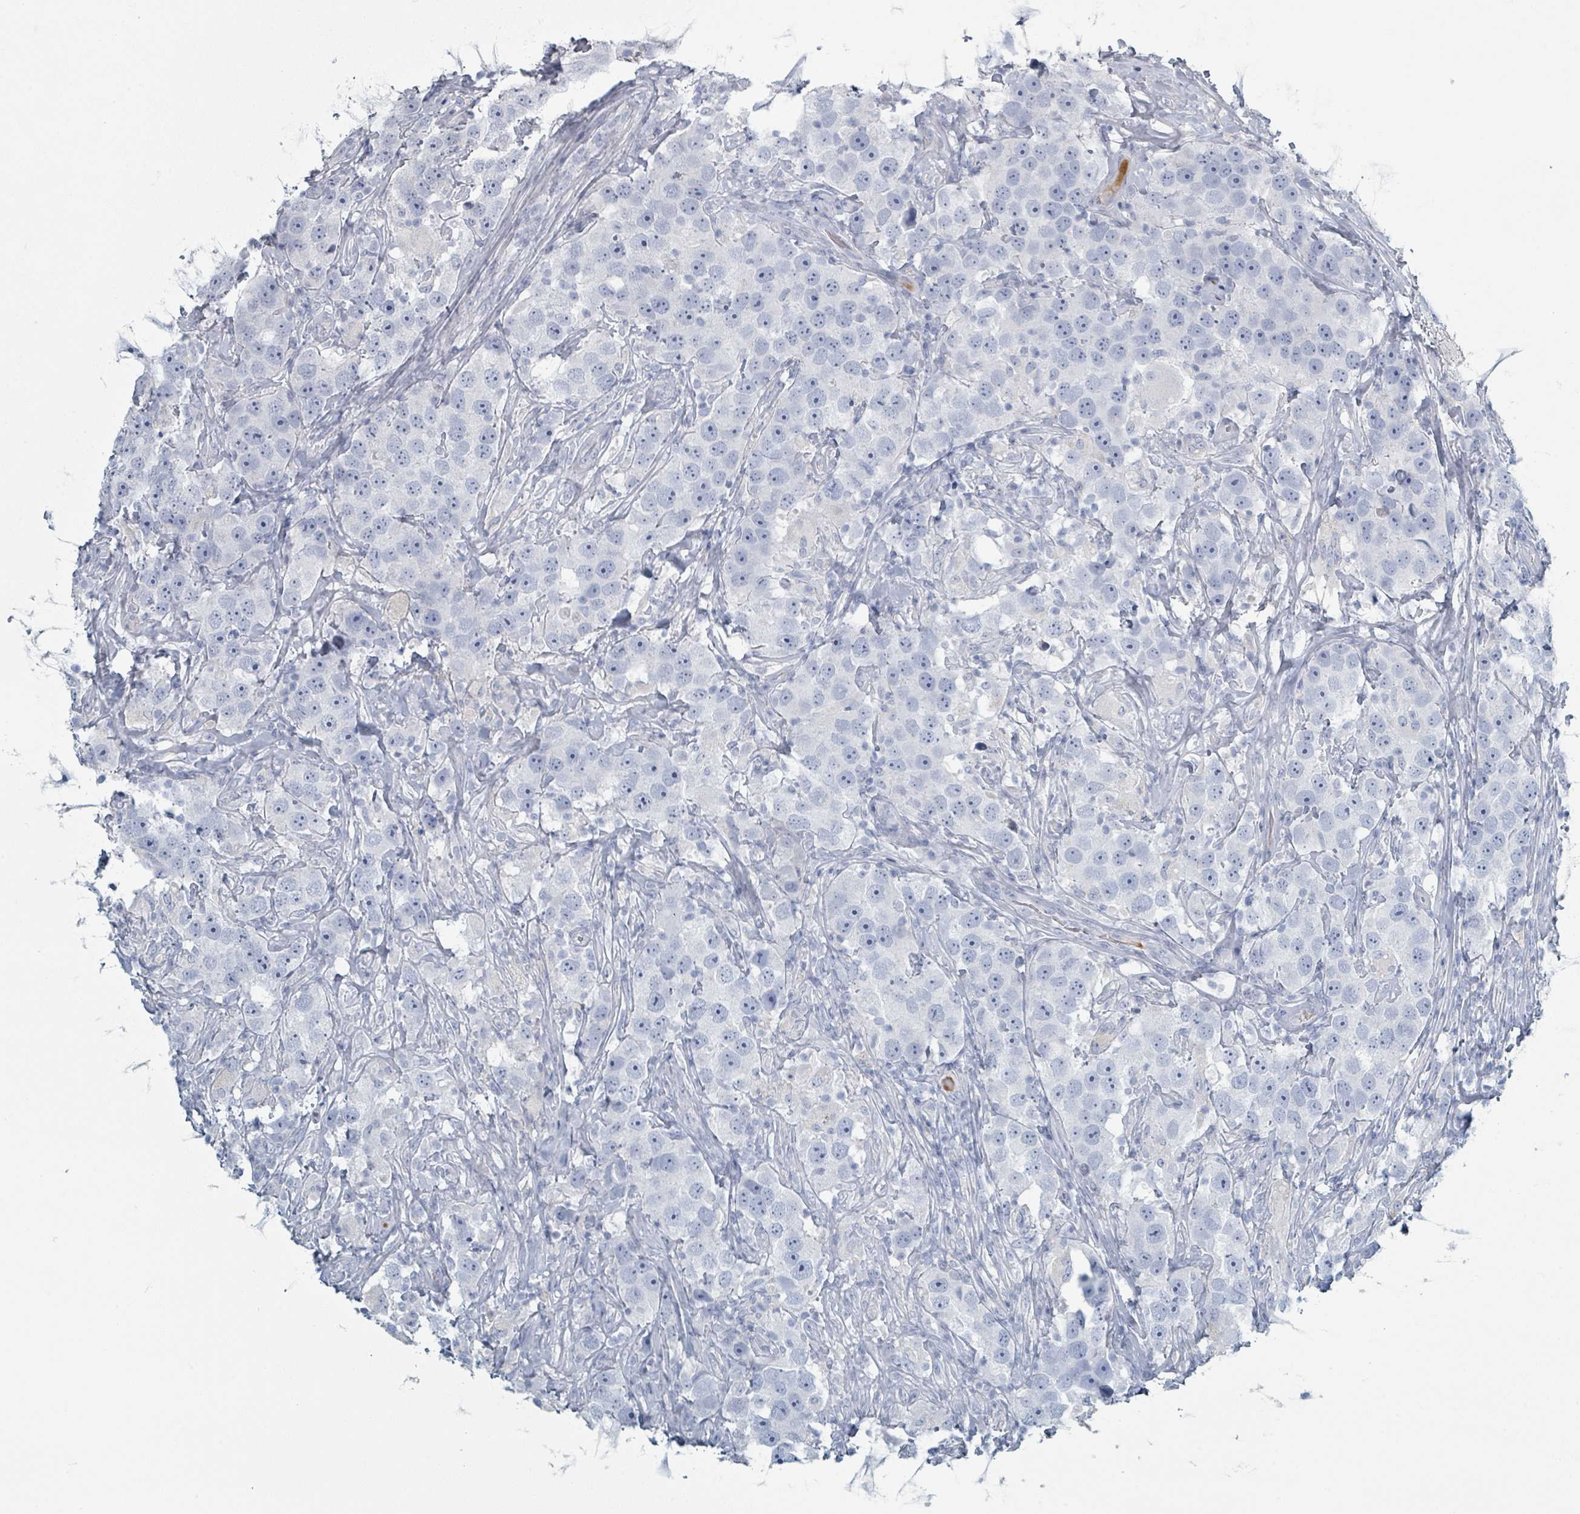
{"staining": {"intensity": "negative", "quantity": "none", "location": "none"}, "tissue": "testis cancer", "cell_type": "Tumor cells", "image_type": "cancer", "snomed": [{"axis": "morphology", "description": "Seminoma, NOS"}, {"axis": "topography", "description": "Testis"}], "caption": "Tumor cells show no significant expression in testis cancer (seminoma). Nuclei are stained in blue.", "gene": "HEATR5A", "patient": {"sex": "male", "age": 49}}